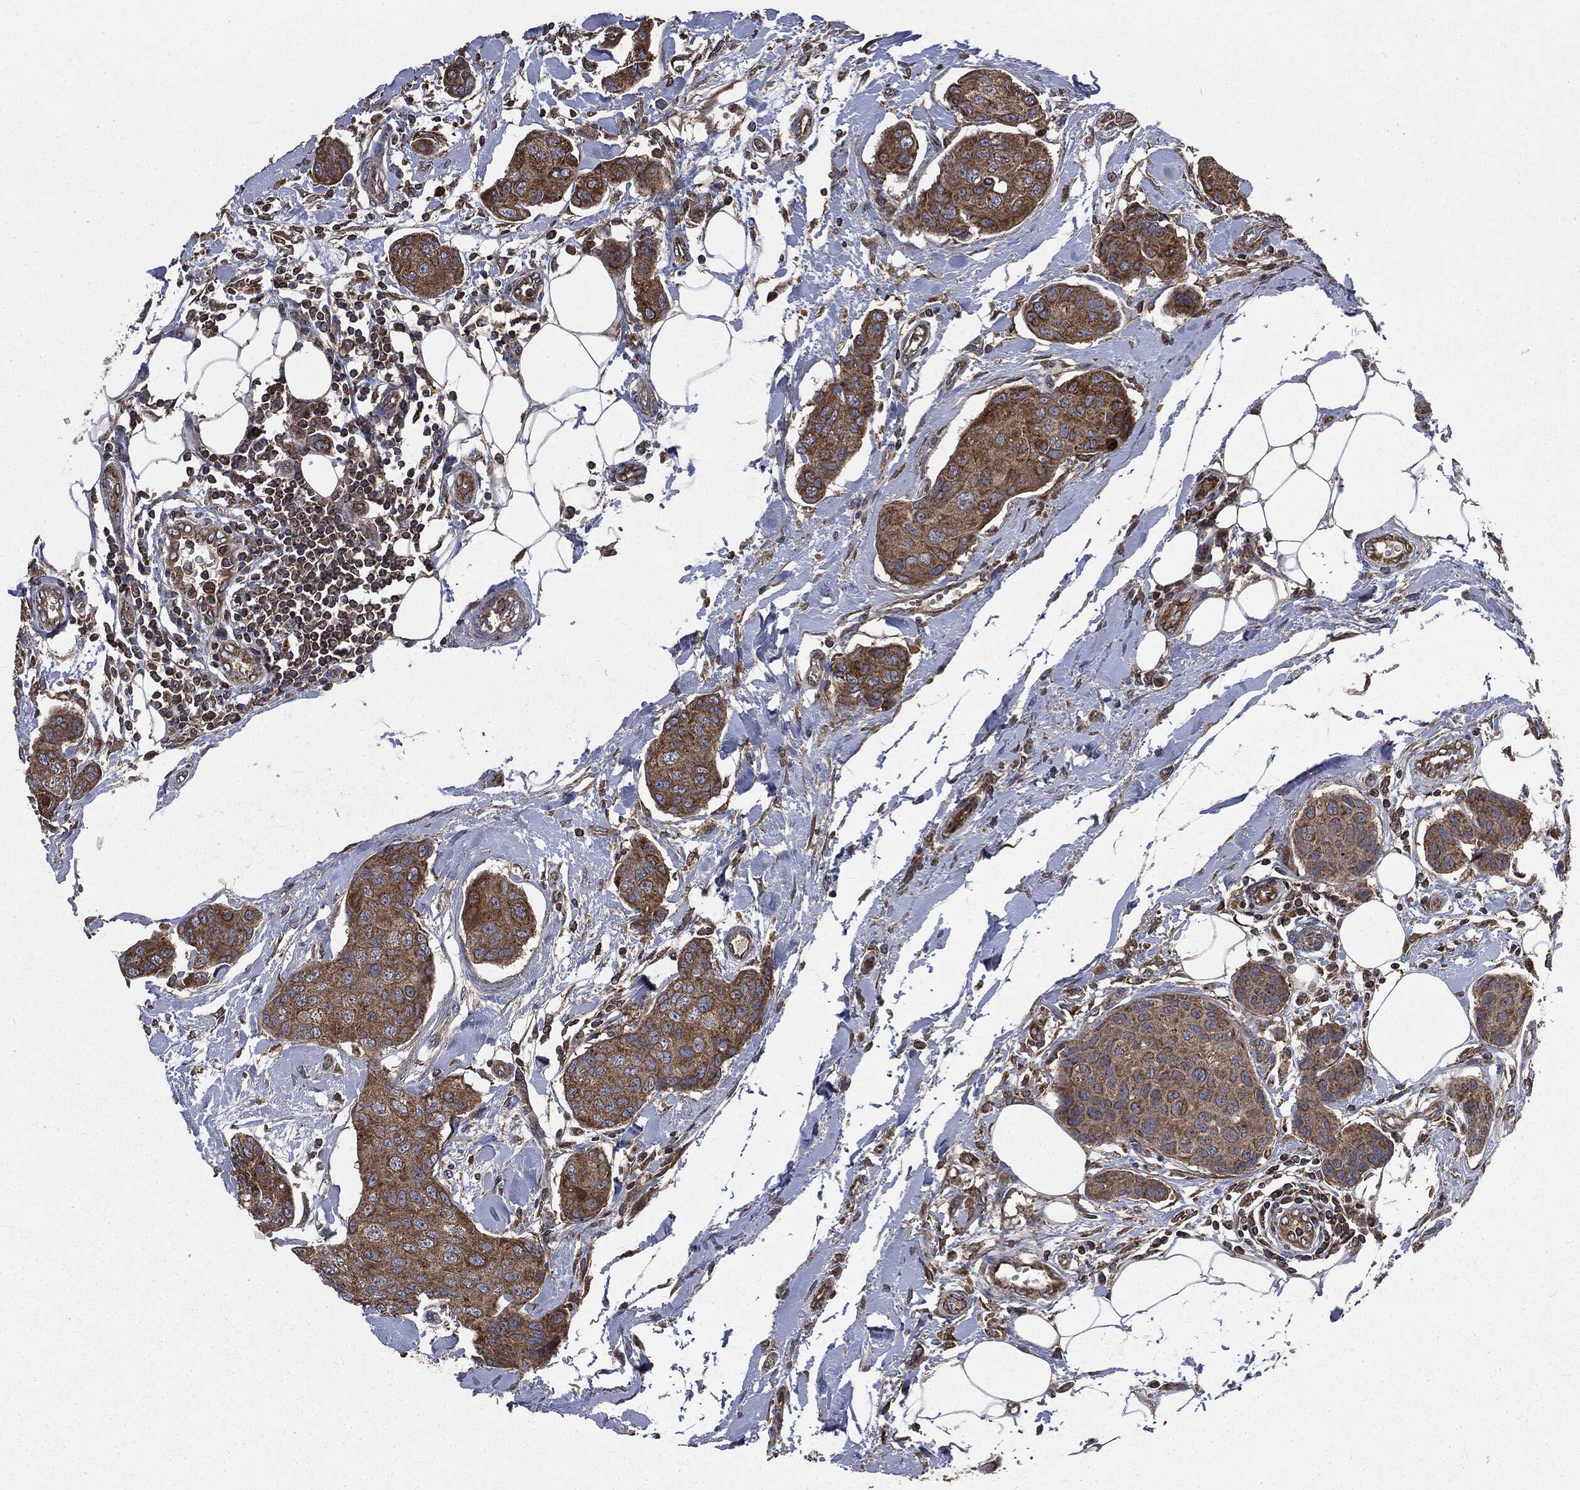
{"staining": {"intensity": "strong", "quantity": ">75%", "location": "cytoplasmic/membranous"}, "tissue": "breast cancer", "cell_type": "Tumor cells", "image_type": "cancer", "snomed": [{"axis": "morphology", "description": "Duct carcinoma"}, {"axis": "topography", "description": "Breast"}, {"axis": "topography", "description": "Lymph node"}], "caption": "Breast cancer (infiltrating ductal carcinoma) tissue displays strong cytoplasmic/membranous expression in approximately >75% of tumor cells, visualized by immunohistochemistry.", "gene": "MAPK6", "patient": {"sex": "female", "age": 80}}